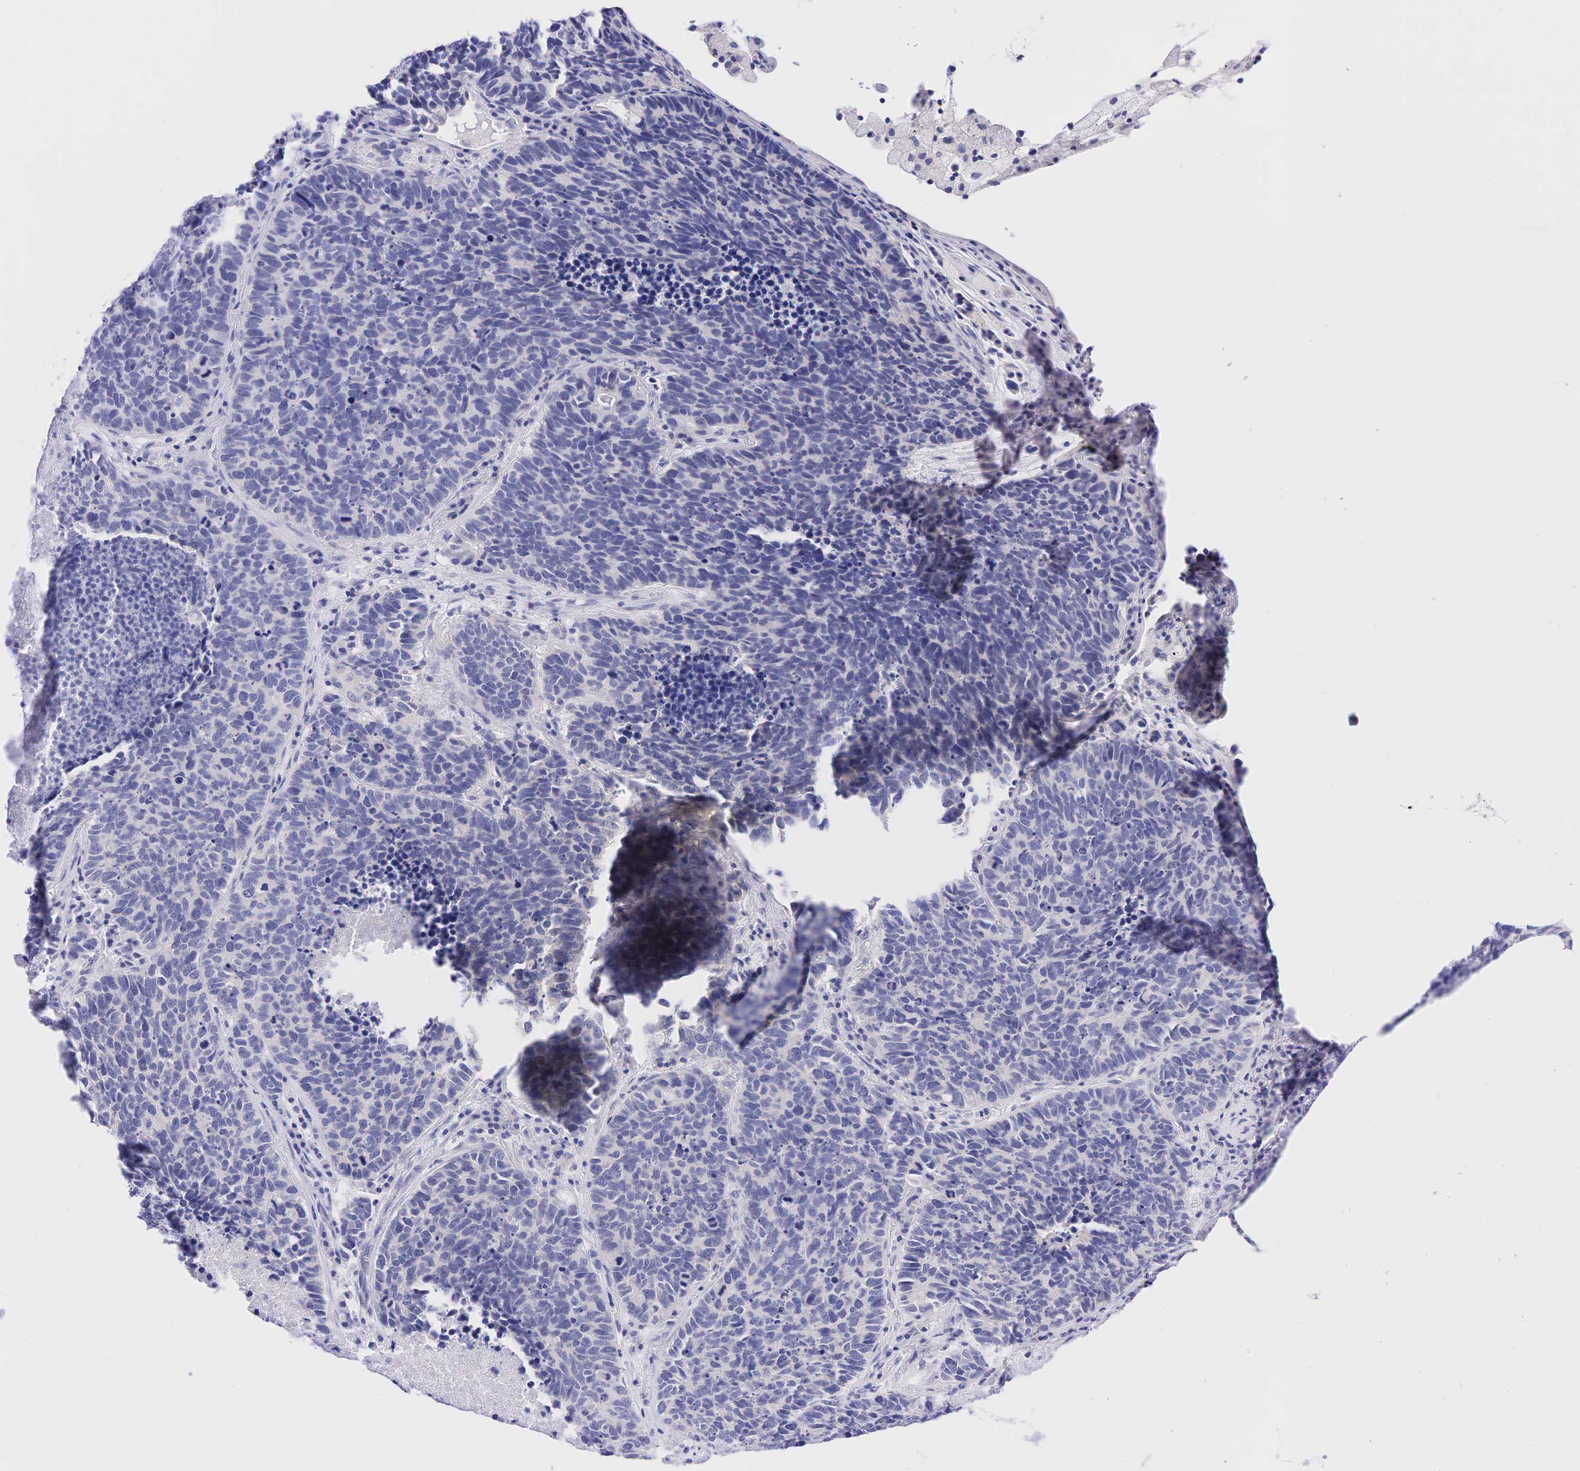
{"staining": {"intensity": "negative", "quantity": "none", "location": "none"}, "tissue": "lung cancer", "cell_type": "Tumor cells", "image_type": "cancer", "snomed": [{"axis": "morphology", "description": "Neoplasm, malignant, NOS"}, {"axis": "topography", "description": "Lung"}], "caption": "Tumor cells are negative for brown protein staining in lung cancer (malignant neoplasm).", "gene": "AR", "patient": {"sex": "female", "age": 75}}